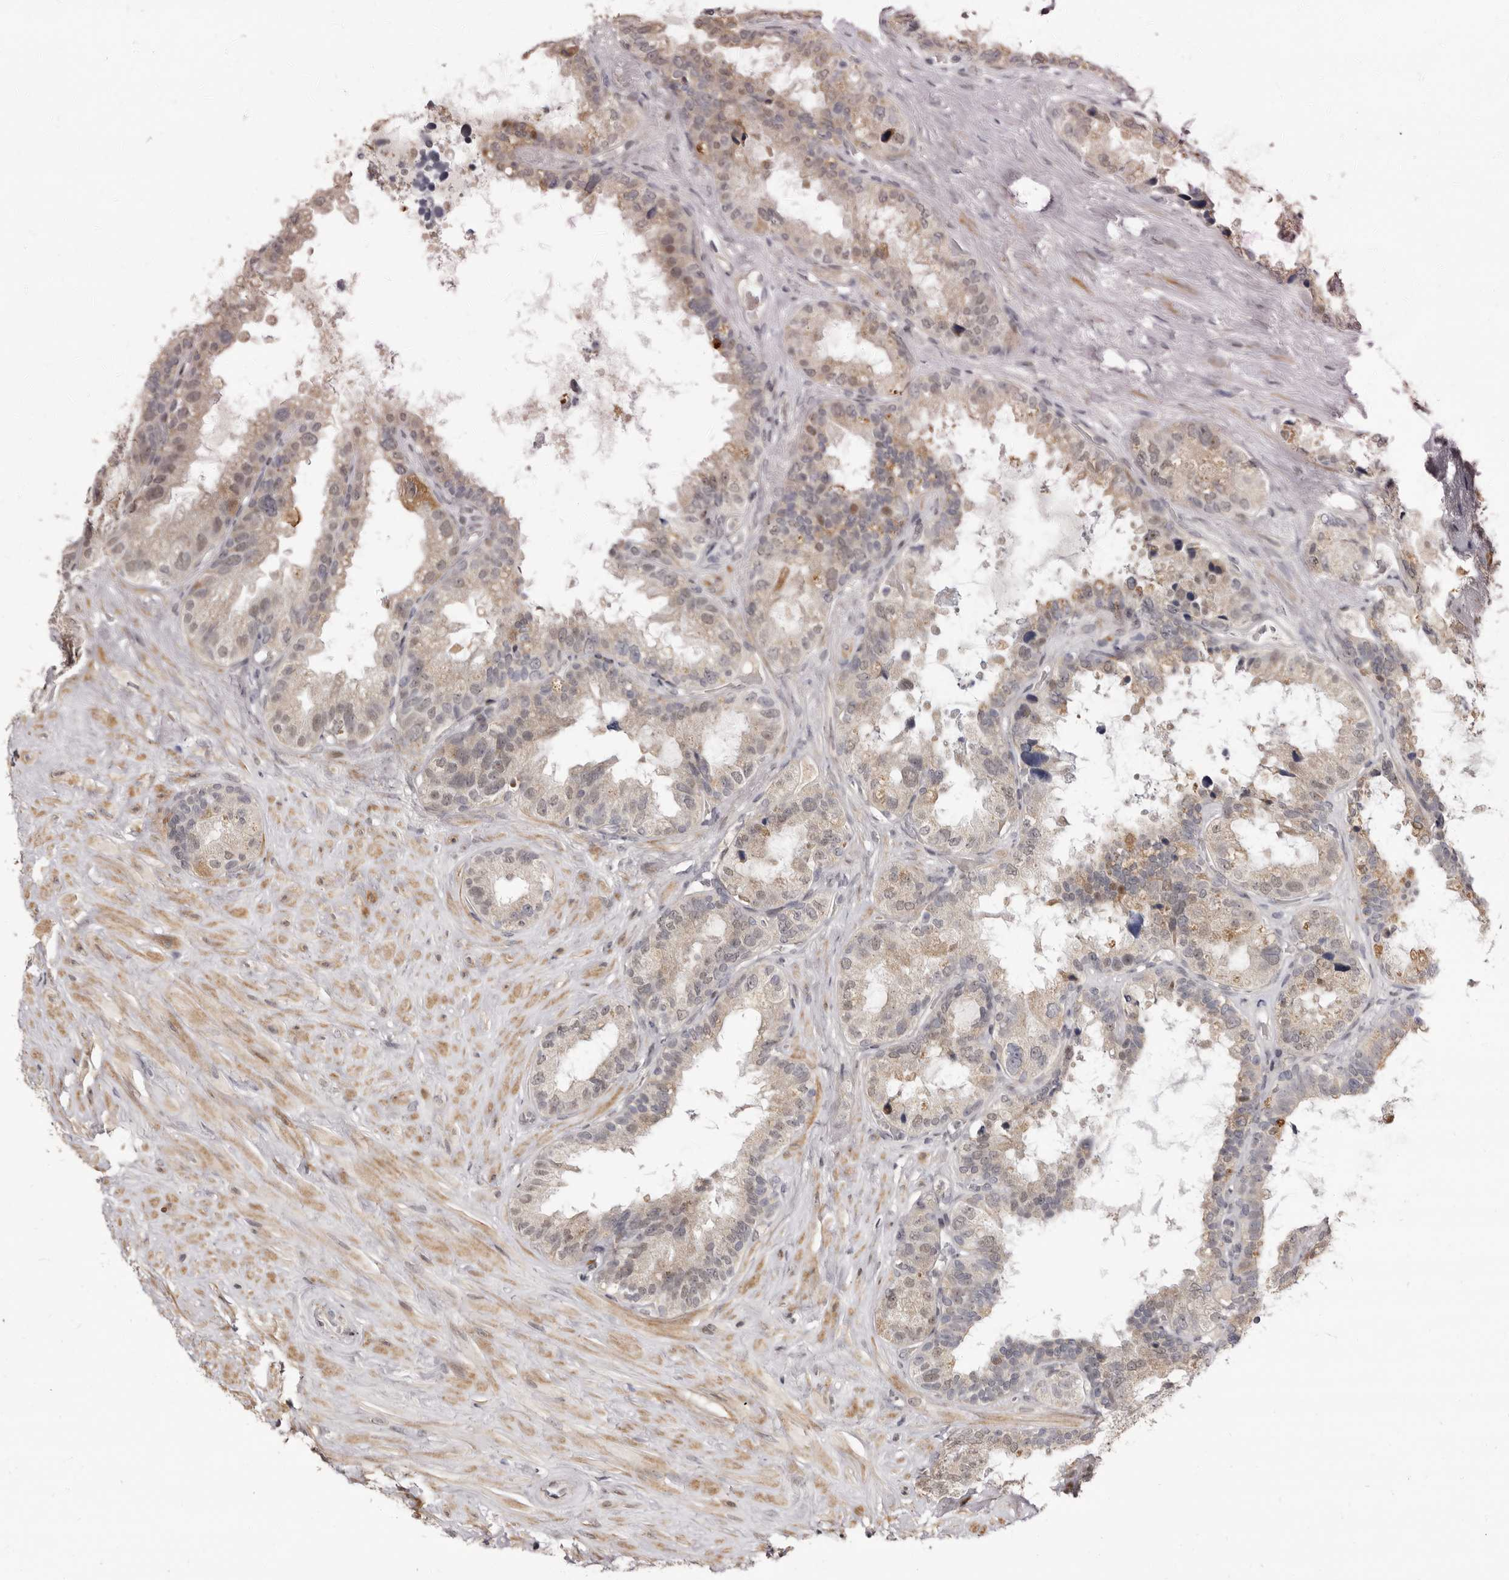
{"staining": {"intensity": "weak", "quantity": "25%-75%", "location": "cytoplasmic/membranous,nuclear"}, "tissue": "seminal vesicle", "cell_type": "Glandular cells", "image_type": "normal", "snomed": [{"axis": "morphology", "description": "Normal tissue, NOS"}, {"axis": "topography", "description": "Seminal veicle"}], "caption": "Weak cytoplasmic/membranous,nuclear staining is present in approximately 25%-75% of glandular cells in unremarkable seminal vesicle.", "gene": "ZNF326", "patient": {"sex": "male", "age": 80}}